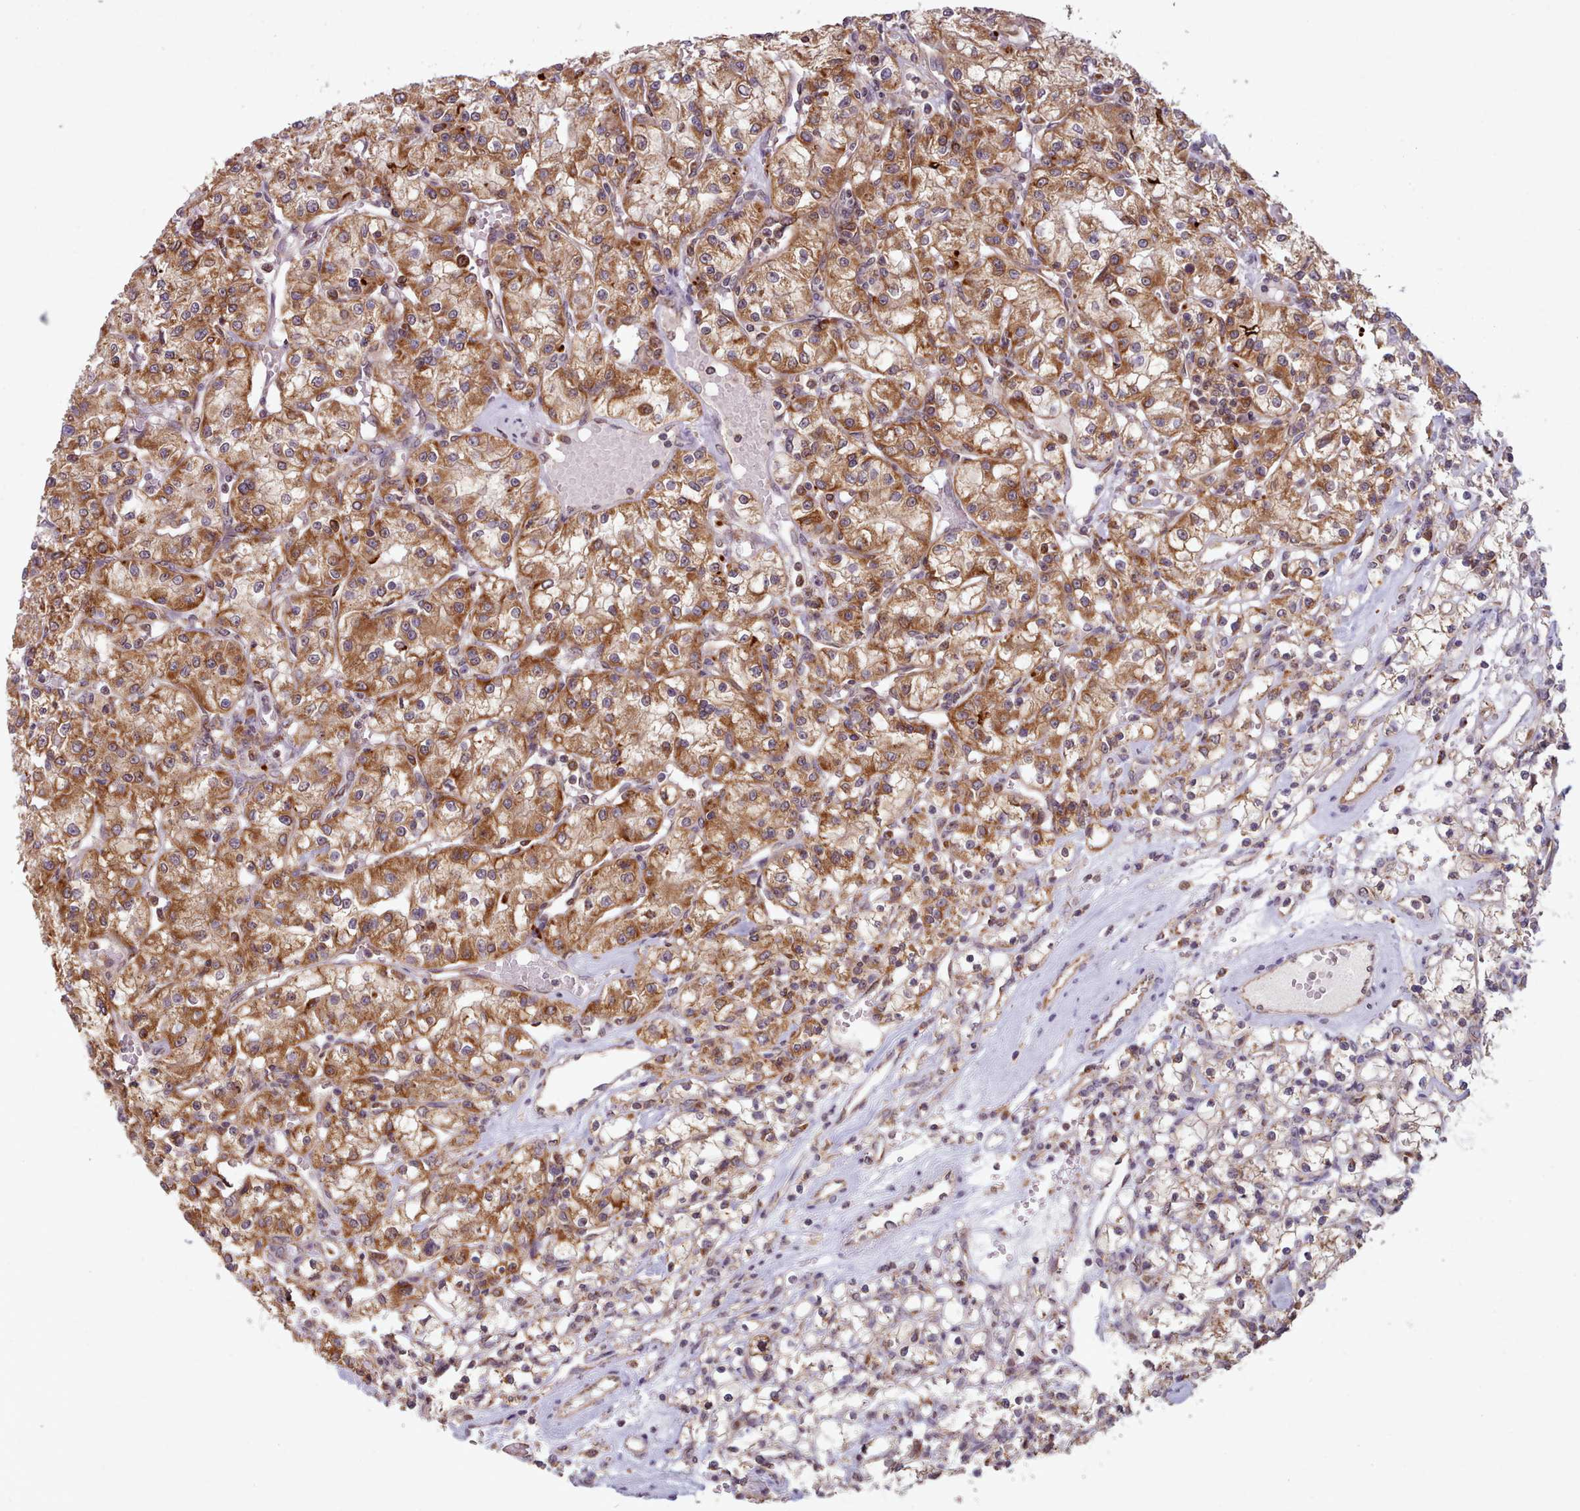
{"staining": {"intensity": "moderate", "quantity": "25%-75%", "location": "cytoplasmic/membranous"}, "tissue": "renal cancer", "cell_type": "Tumor cells", "image_type": "cancer", "snomed": [{"axis": "morphology", "description": "Adenocarcinoma, NOS"}, {"axis": "topography", "description": "Kidney"}], "caption": "Approximately 25%-75% of tumor cells in human renal cancer reveal moderate cytoplasmic/membranous protein staining as visualized by brown immunohistochemical staining.", "gene": "CRYBG1", "patient": {"sex": "female", "age": 59}}